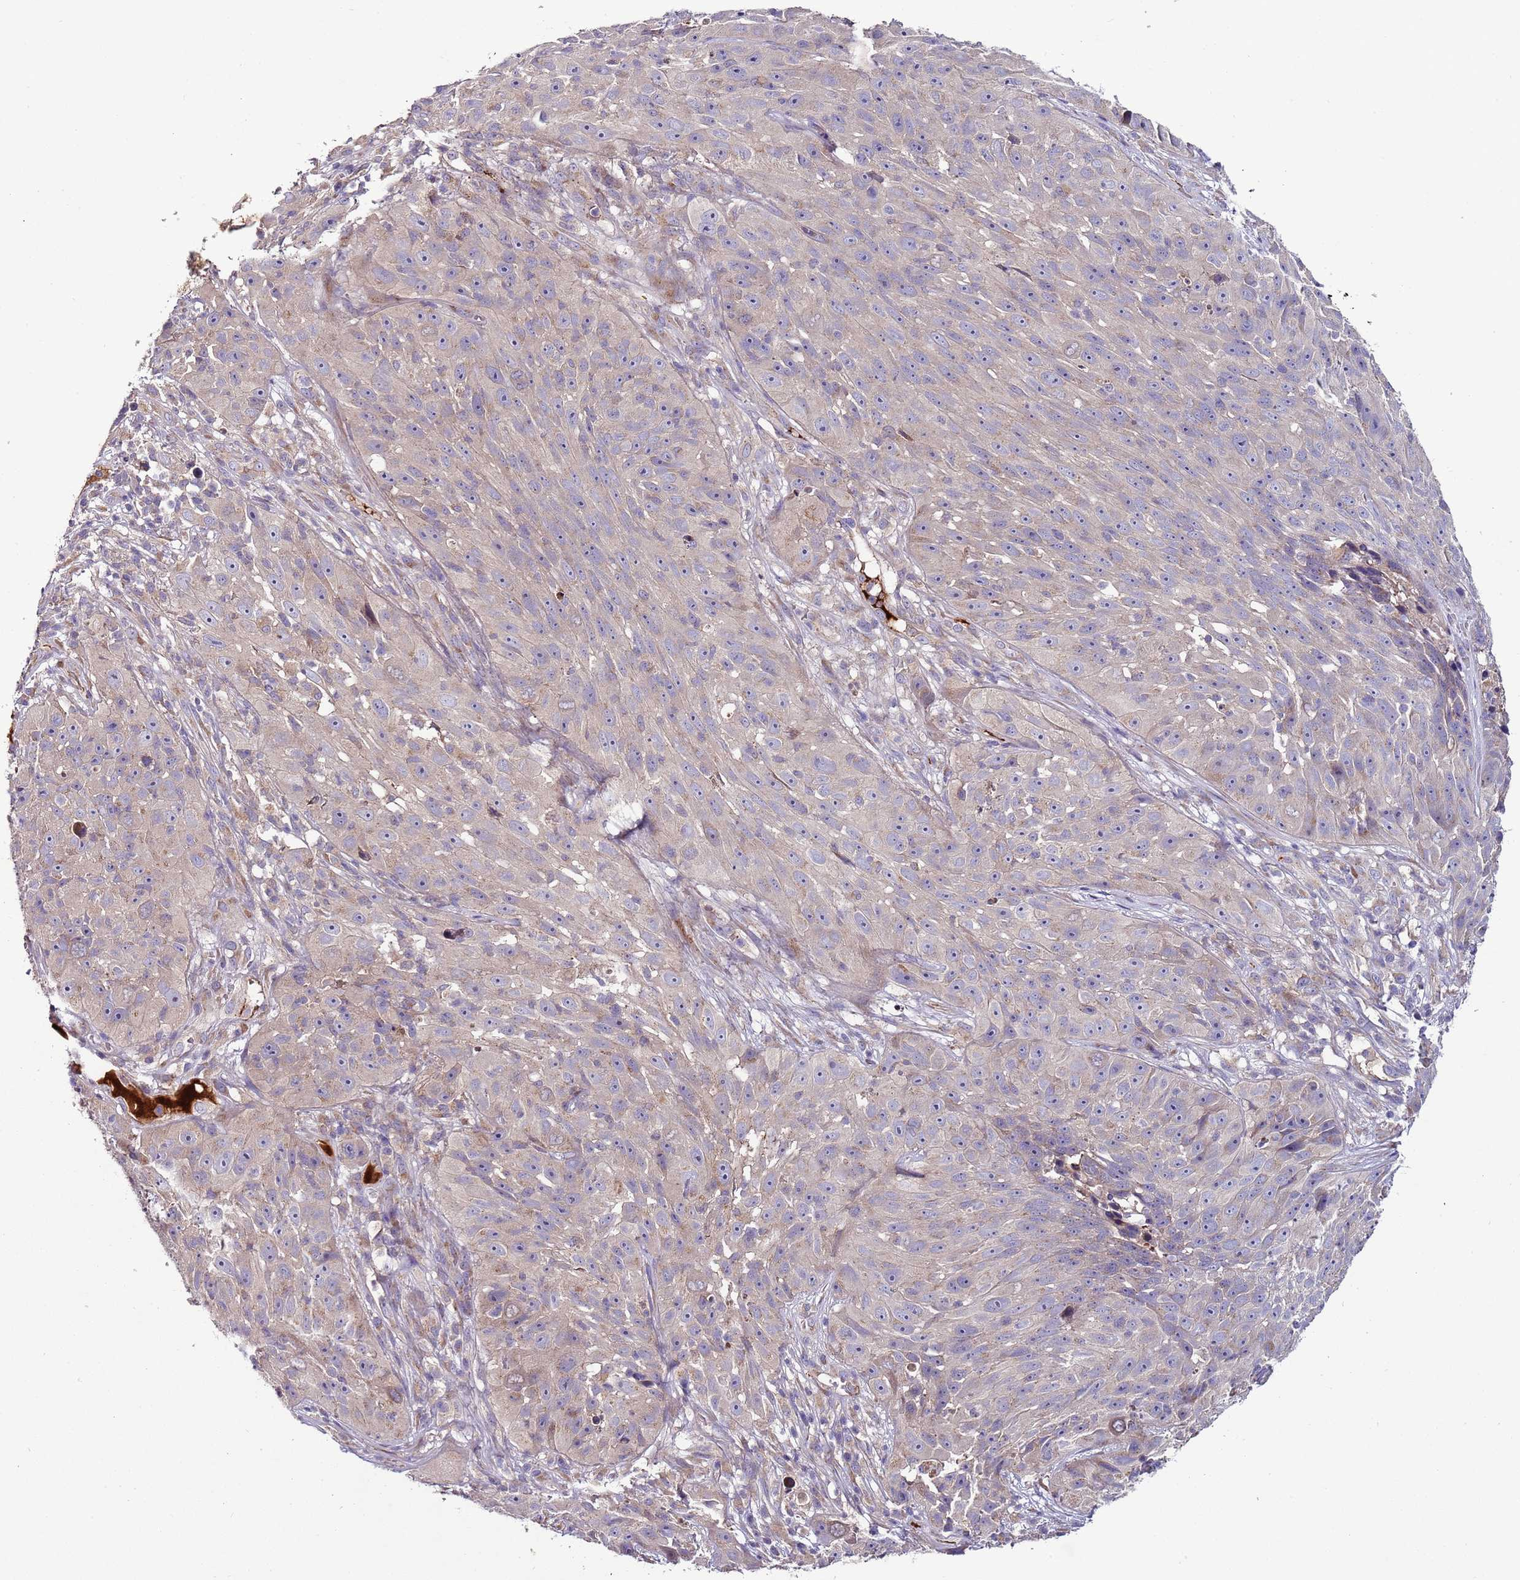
{"staining": {"intensity": "negative", "quantity": "none", "location": "none"}, "tissue": "skin cancer", "cell_type": "Tumor cells", "image_type": "cancer", "snomed": [{"axis": "morphology", "description": "Squamous cell carcinoma, NOS"}, {"axis": "topography", "description": "Skin"}], "caption": "Tumor cells show no significant positivity in squamous cell carcinoma (skin).", "gene": "FAM20A", "patient": {"sex": "female", "age": 87}}